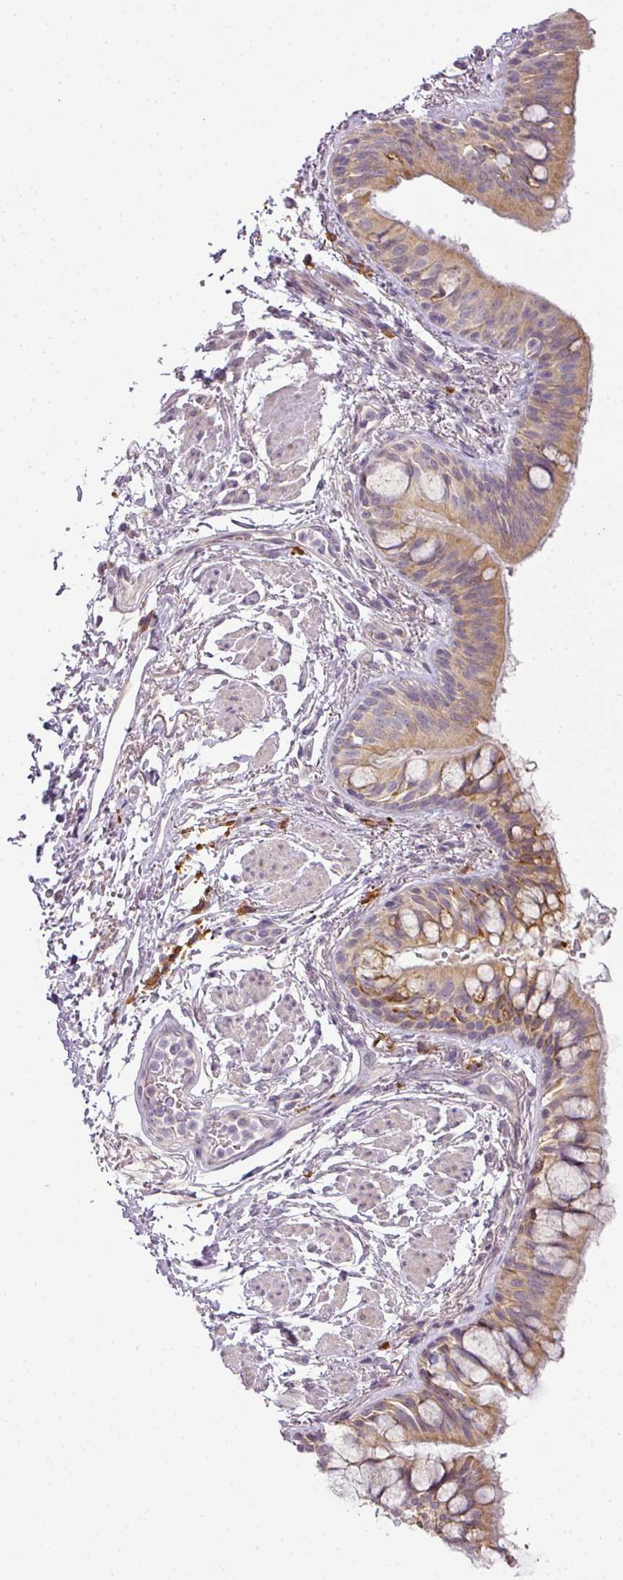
{"staining": {"intensity": "moderate", "quantity": ">75%", "location": "cytoplasmic/membranous"}, "tissue": "bronchus", "cell_type": "Respiratory epithelial cells", "image_type": "normal", "snomed": [{"axis": "morphology", "description": "Normal tissue, NOS"}, {"axis": "topography", "description": "Bronchus"}], "caption": "IHC (DAB) staining of unremarkable bronchus displays moderate cytoplasmic/membranous protein positivity in about >75% of respiratory epithelial cells. (brown staining indicates protein expression, while blue staining denotes nuclei).", "gene": "LY75", "patient": {"sex": "male", "age": 70}}